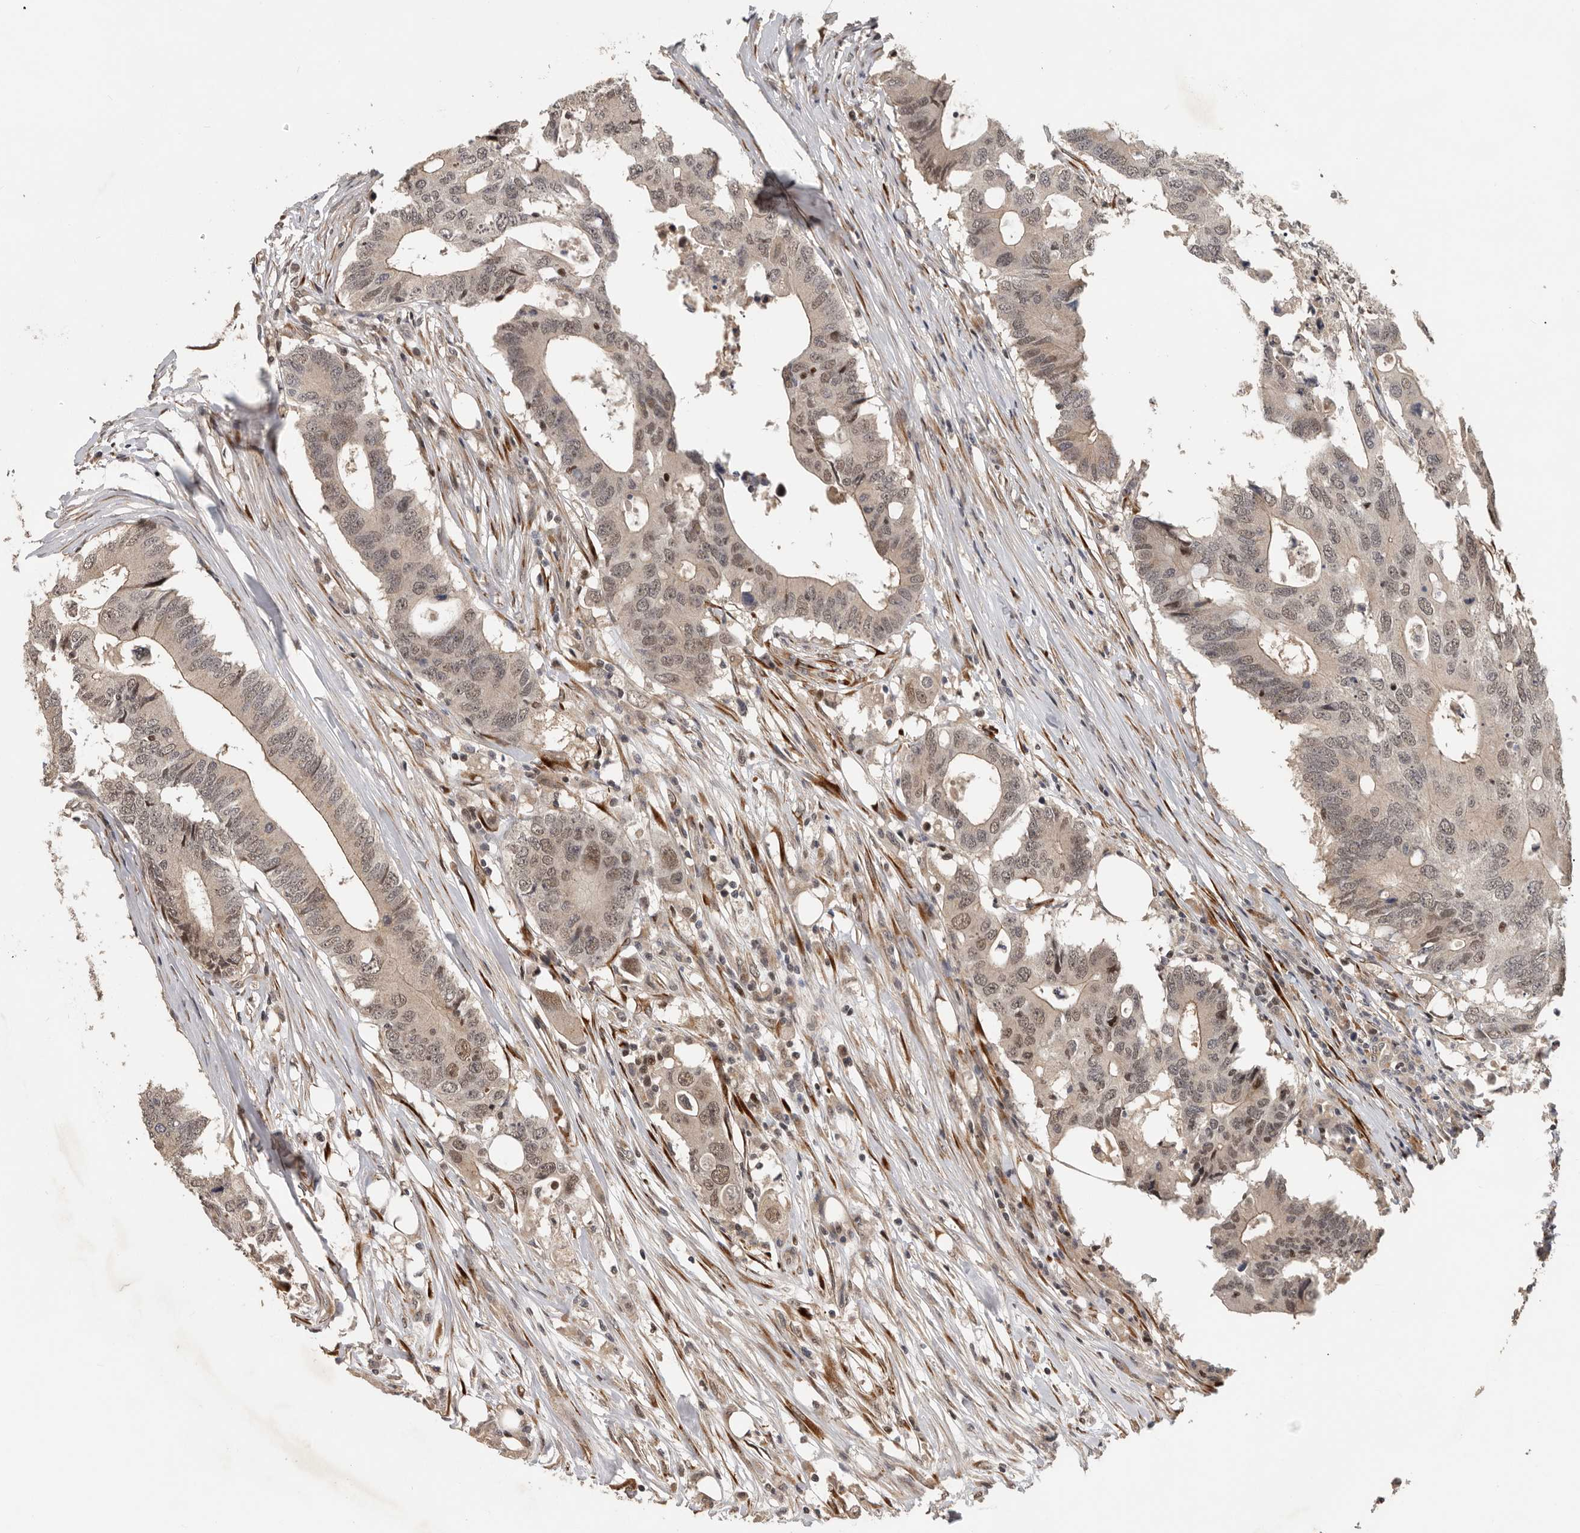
{"staining": {"intensity": "weak", "quantity": ">75%", "location": "nuclear"}, "tissue": "colorectal cancer", "cell_type": "Tumor cells", "image_type": "cancer", "snomed": [{"axis": "morphology", "description": "Adenocarcinoma, NOS"}, {"axis": "topography", "description": "Colon"}], "caption": "Tumor cells exhibit low levels of weak nuclear positivity in approximately >75% of cells in human colorectal cancer. Nuclei are stained in blue.", "gene": "HENMT1", "patient": {"sex": "male", "age": 71}}